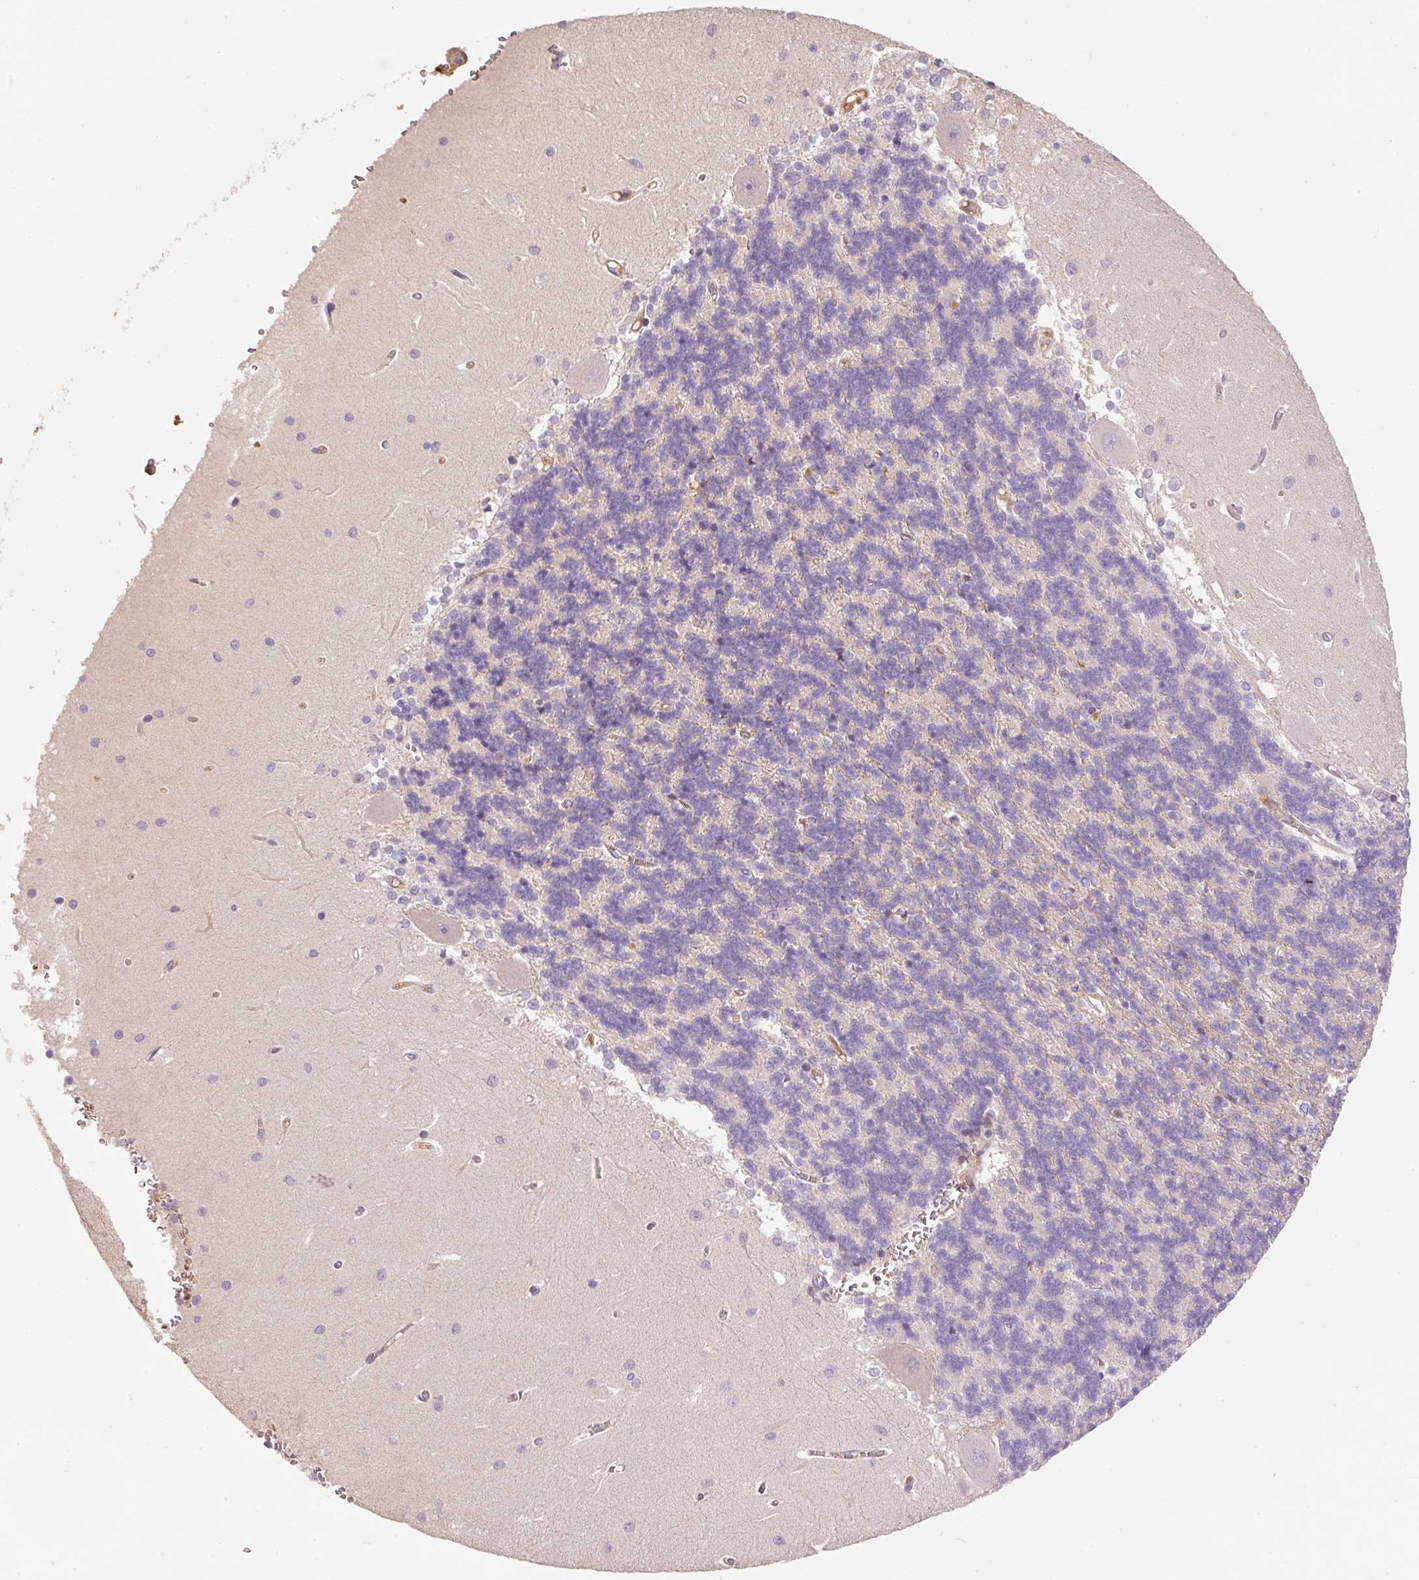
{"staining": {"intensity": "weak", "quantity": "<25%", "location": "cytoplasmic/membranous"}, "tissue": "cerebellum", "cell_type": "Cells in granular layer", "image_type": "normal", "snomed": [{"axis": "morphology", "description": "Normal tissue, NOS"}, {"axis": "topography", "description": "Cerebellum"}], "caption": "DAB immunohistochemical staining of unremarkable human cerebellum demonstrates no significant expression in cells in granular layer.", "gene": "CMTM8", "patient": {"sex": "male", "age": 37}}